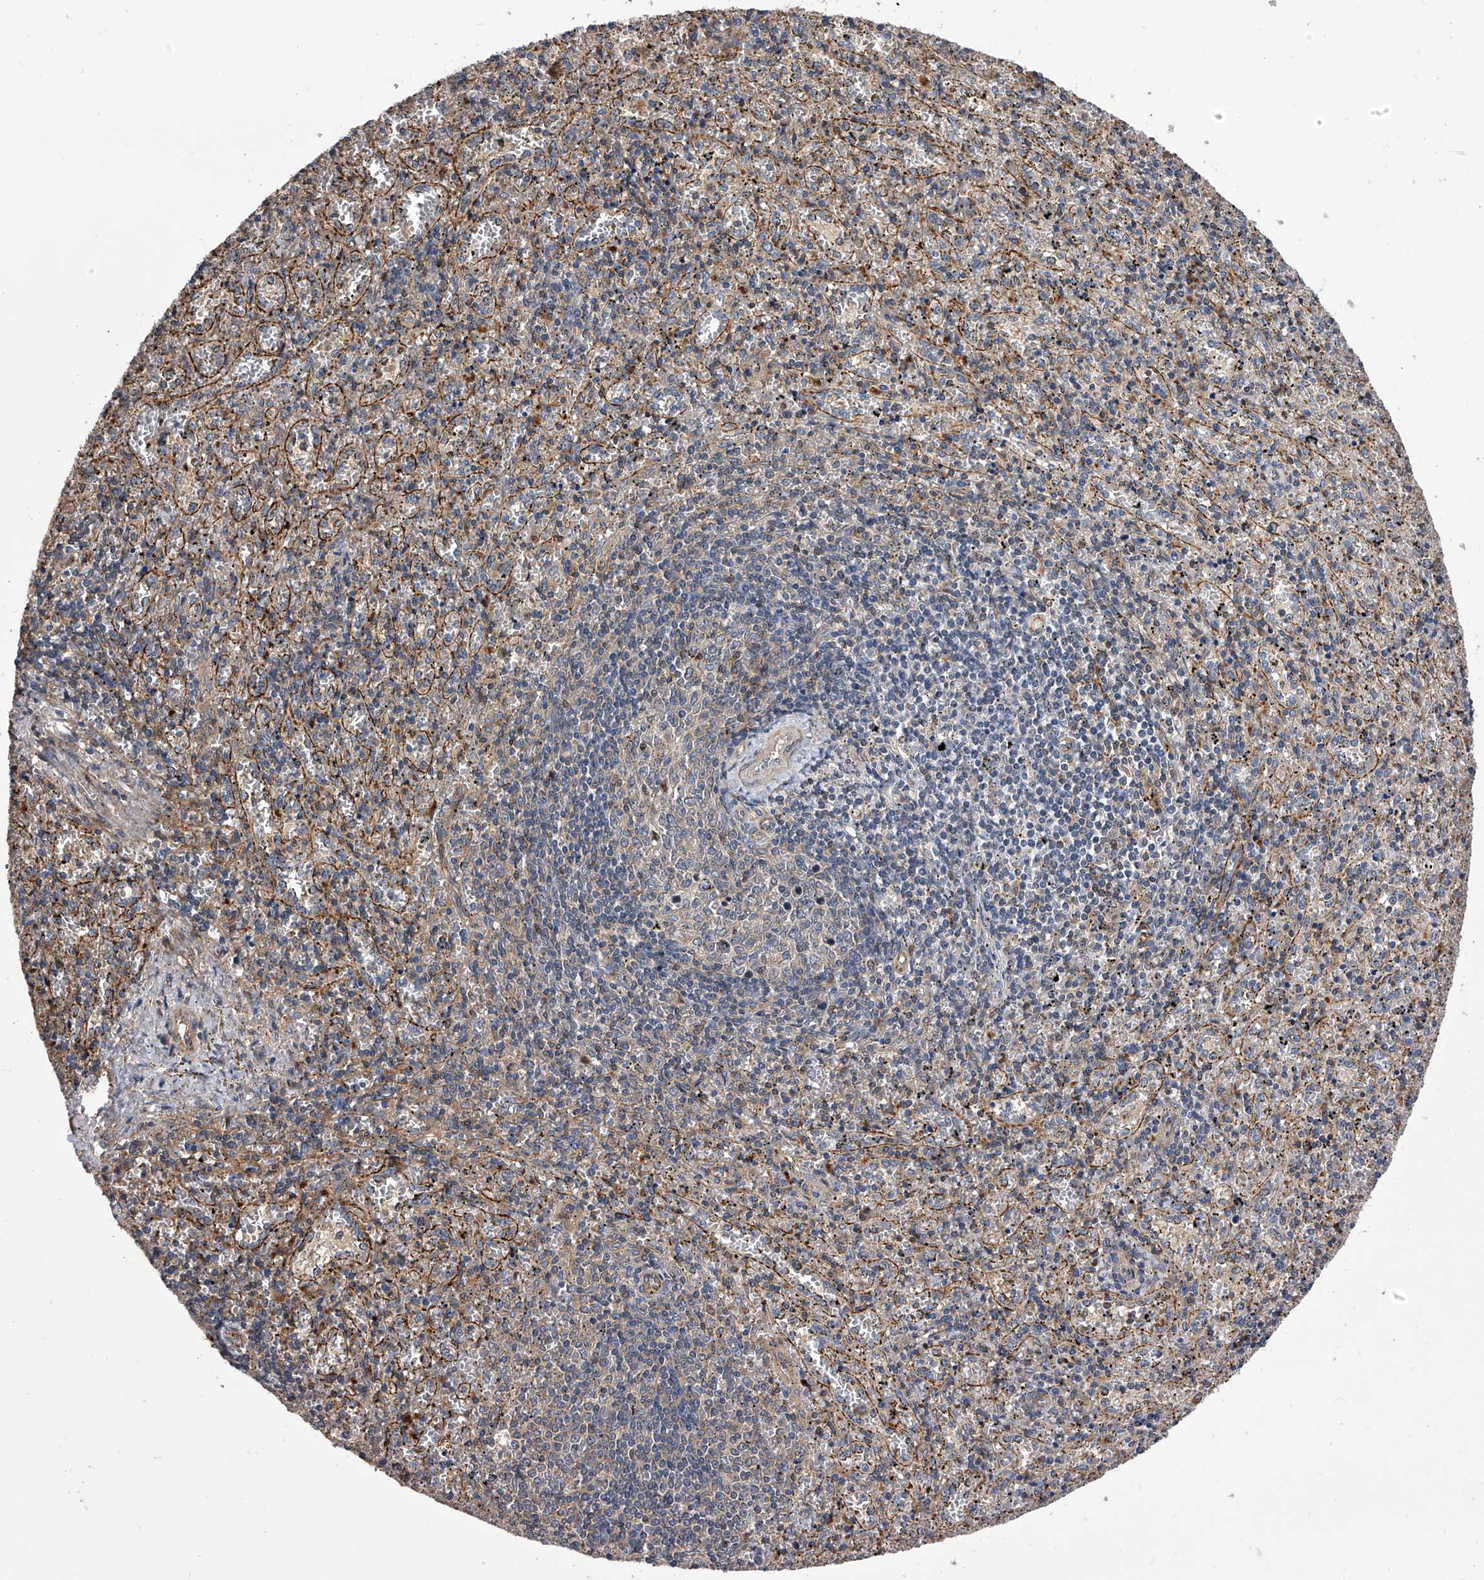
{"staining": {"intensity": "weak", "quantity": "25%-75%", "location": "cytoplasmic/membranous"}, "tissue": "spleen", "cell_type": "Cells in red pulp", "image_type": "normal", "snomed": [{"axis": "morphology", "description": "Normal tissue, NOS"}, {"axis": "topography", "description": "Spleen"}], "caption": "This is an image of immunohistochemistry (IHC) staining of unremarkable spleen, which shows weak staining in the cytoplasmic/membranous of cells in red pulp.", "gene": "CUL7", "patient": {"sex": "male", "age": 11}}